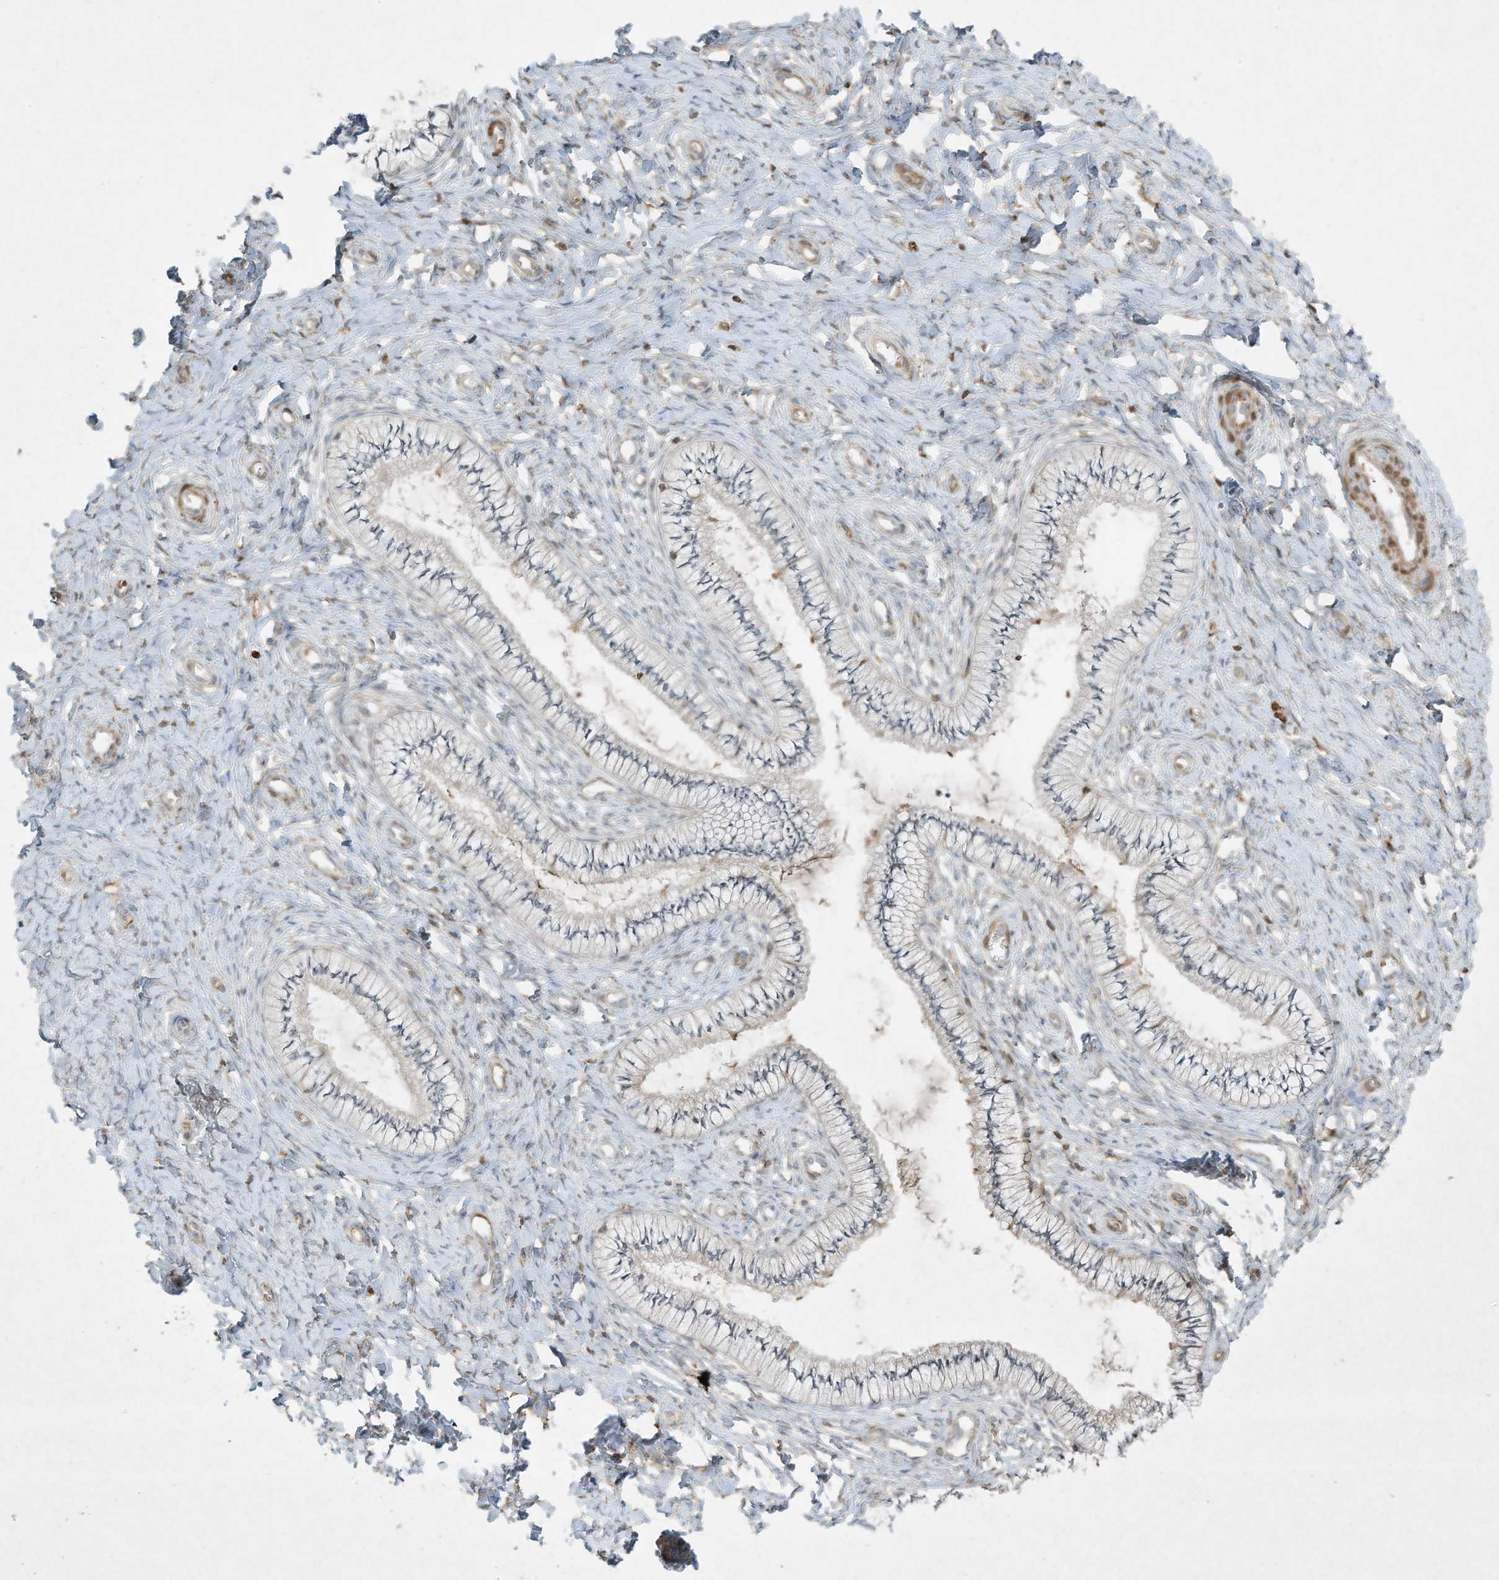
{"staining": {"intensity": "moderate", "quantity": "<25%", "location": "cytoplasmic/membranous"}, "tissue": "cervix", "cell_type": "Glandular cells", "image_type": "normal", "snomed": [{"axis": "morphology", "description": "Normal tissue, NOS"}, {"axis": "topography", "description": "Cervix"}], "caption": "Protein staining of normal cervix shows moderate cytoplasmic/membranous staining in about <25% of glandular cells. (IHC, brightfield microscopy, high magnification).", "gene": "FETUB", "patient": {"sex": "female", "age": 36}}